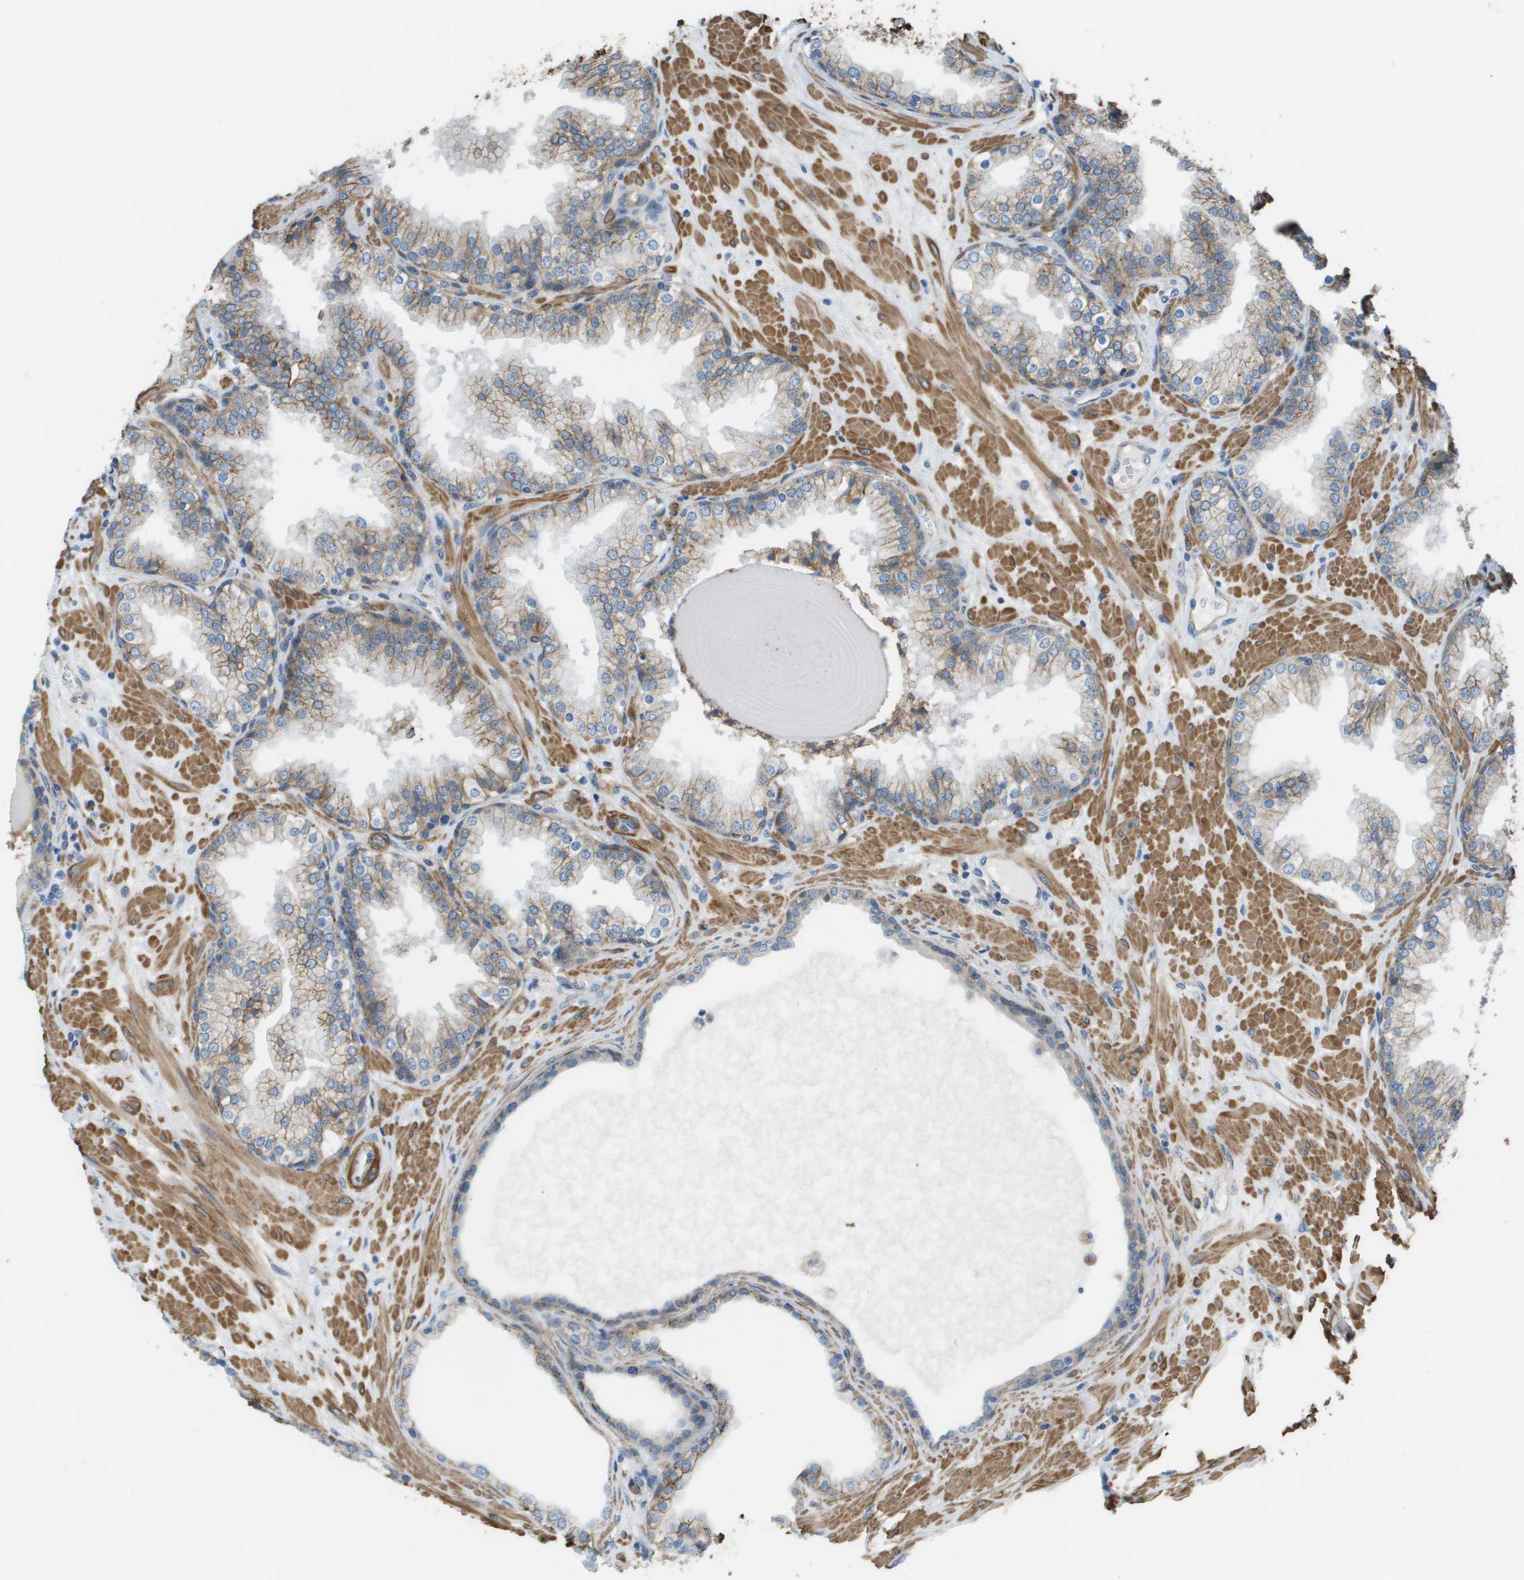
{"staining": {"intensity": "weak", "quantity": "25%-75%", "location": "cytoplasmic/membranous"}, "tissue": "prostate", "cell_type": "Glandular cells", "image_type": "normal", "snomed": [{"axis": "morphology", "description": "Normal tissue, NOS"}, {"axis": "topography", "description": "Prostate"}], "caption": "Prostate stained with DAB IHC exhibits low levels of weak cytoplasmic/membranous expression in approximately 25%-75% of glandular cells.", "gene": "MYH11", "patient": {"sex": "male", "age": 51}}